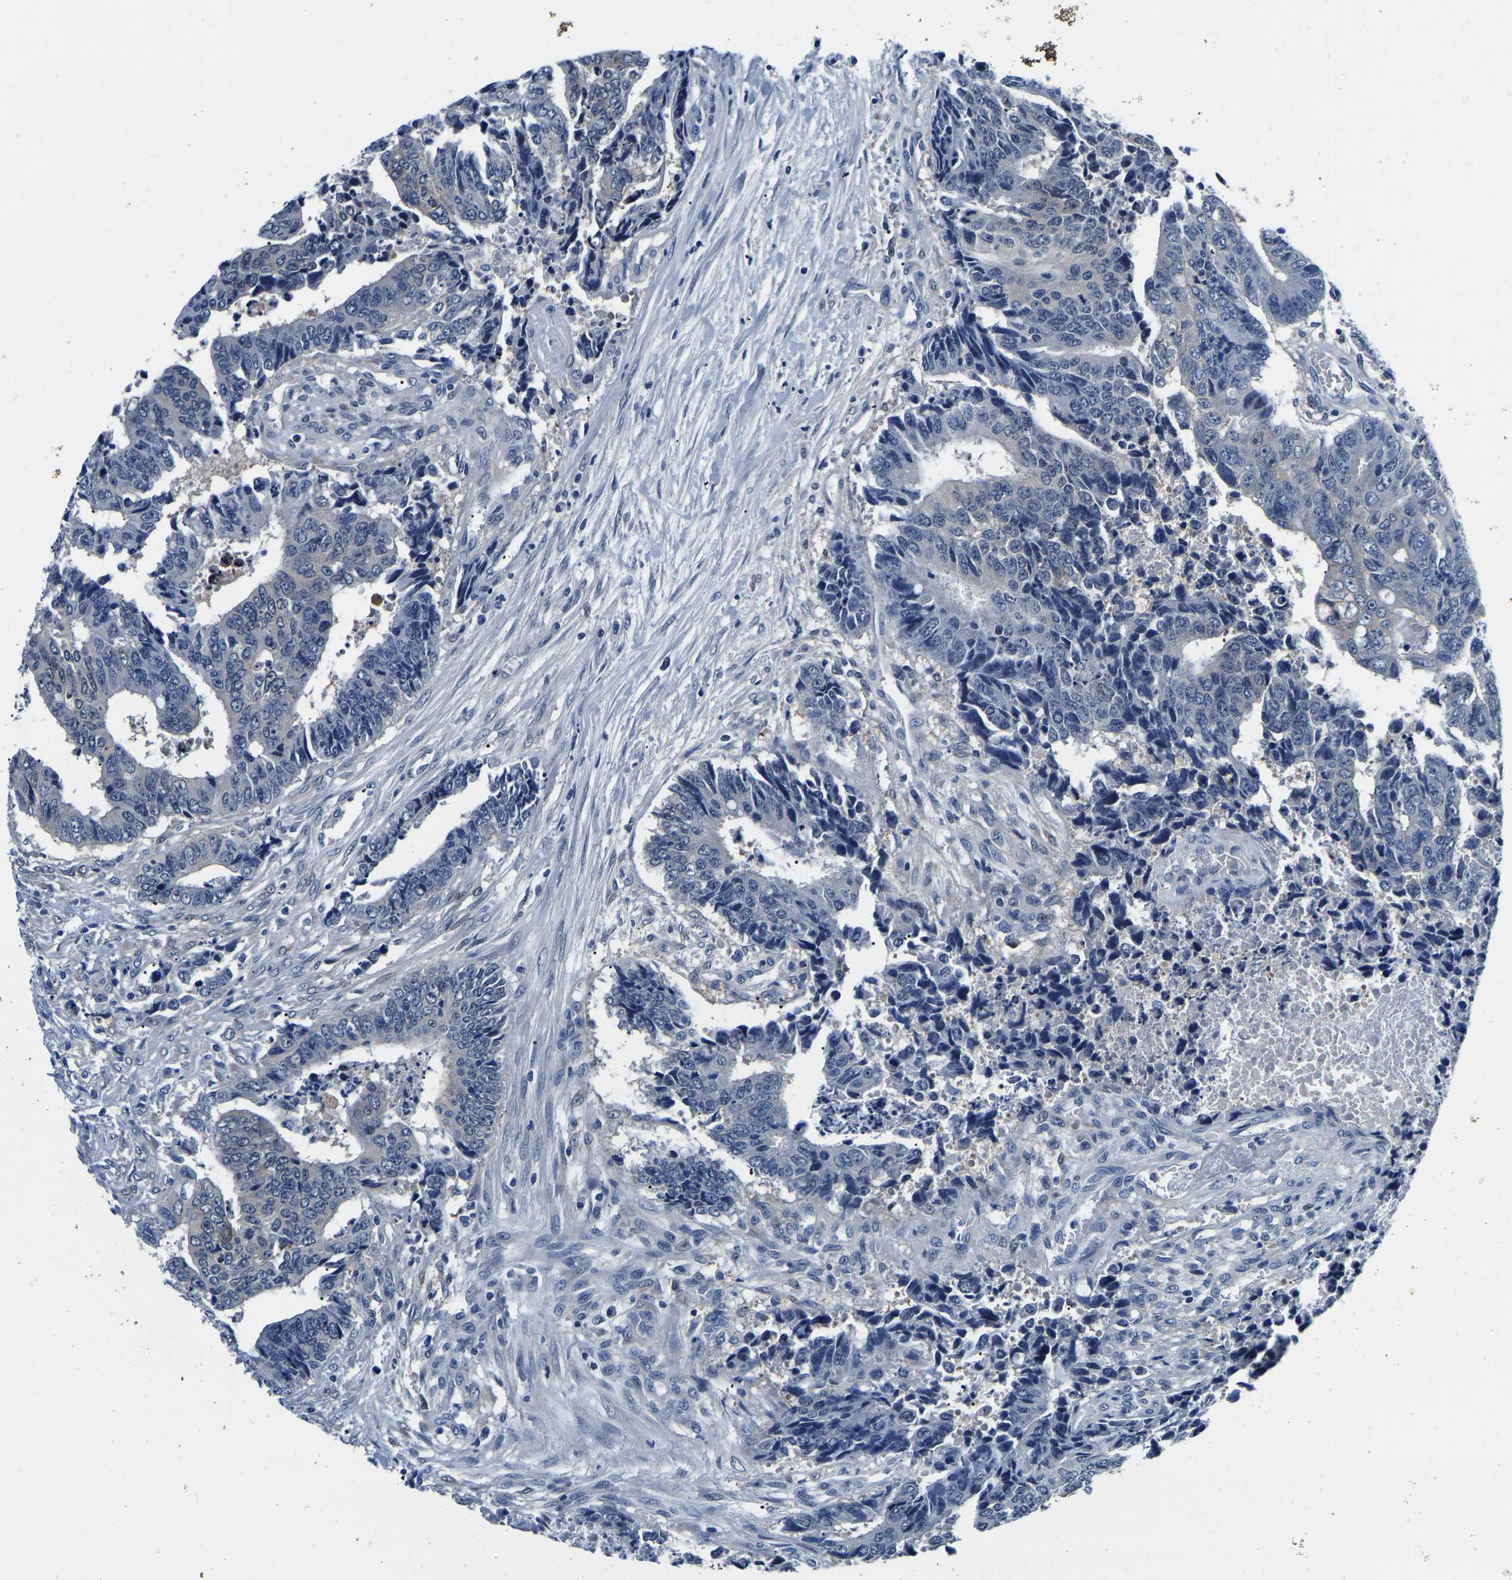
{"staining": {"intensity": "moderate", "quantity": "<25%", "location": "cytoplasmic/membranous"}, "tissue": "colorectal cancer", "cell_type": "Tumor cells", "image_type": "cancer", "snomed": [{"axis": "morphology", "description": "Adenocarcinoma, NOS"}, {"axis": "topography", "description": "Rectum"}], "caption": "Immunohistochemical staining of colorectal adenocarcinoma reveals low levels of moderate cytoplasmic/membranous protein expression in approximately <25% of tumor cells. (DAB = brown stain, brightfield microscopy at high magnification).", "gene": "ACO1", "patient": {"sex": "male", "age": 84}}